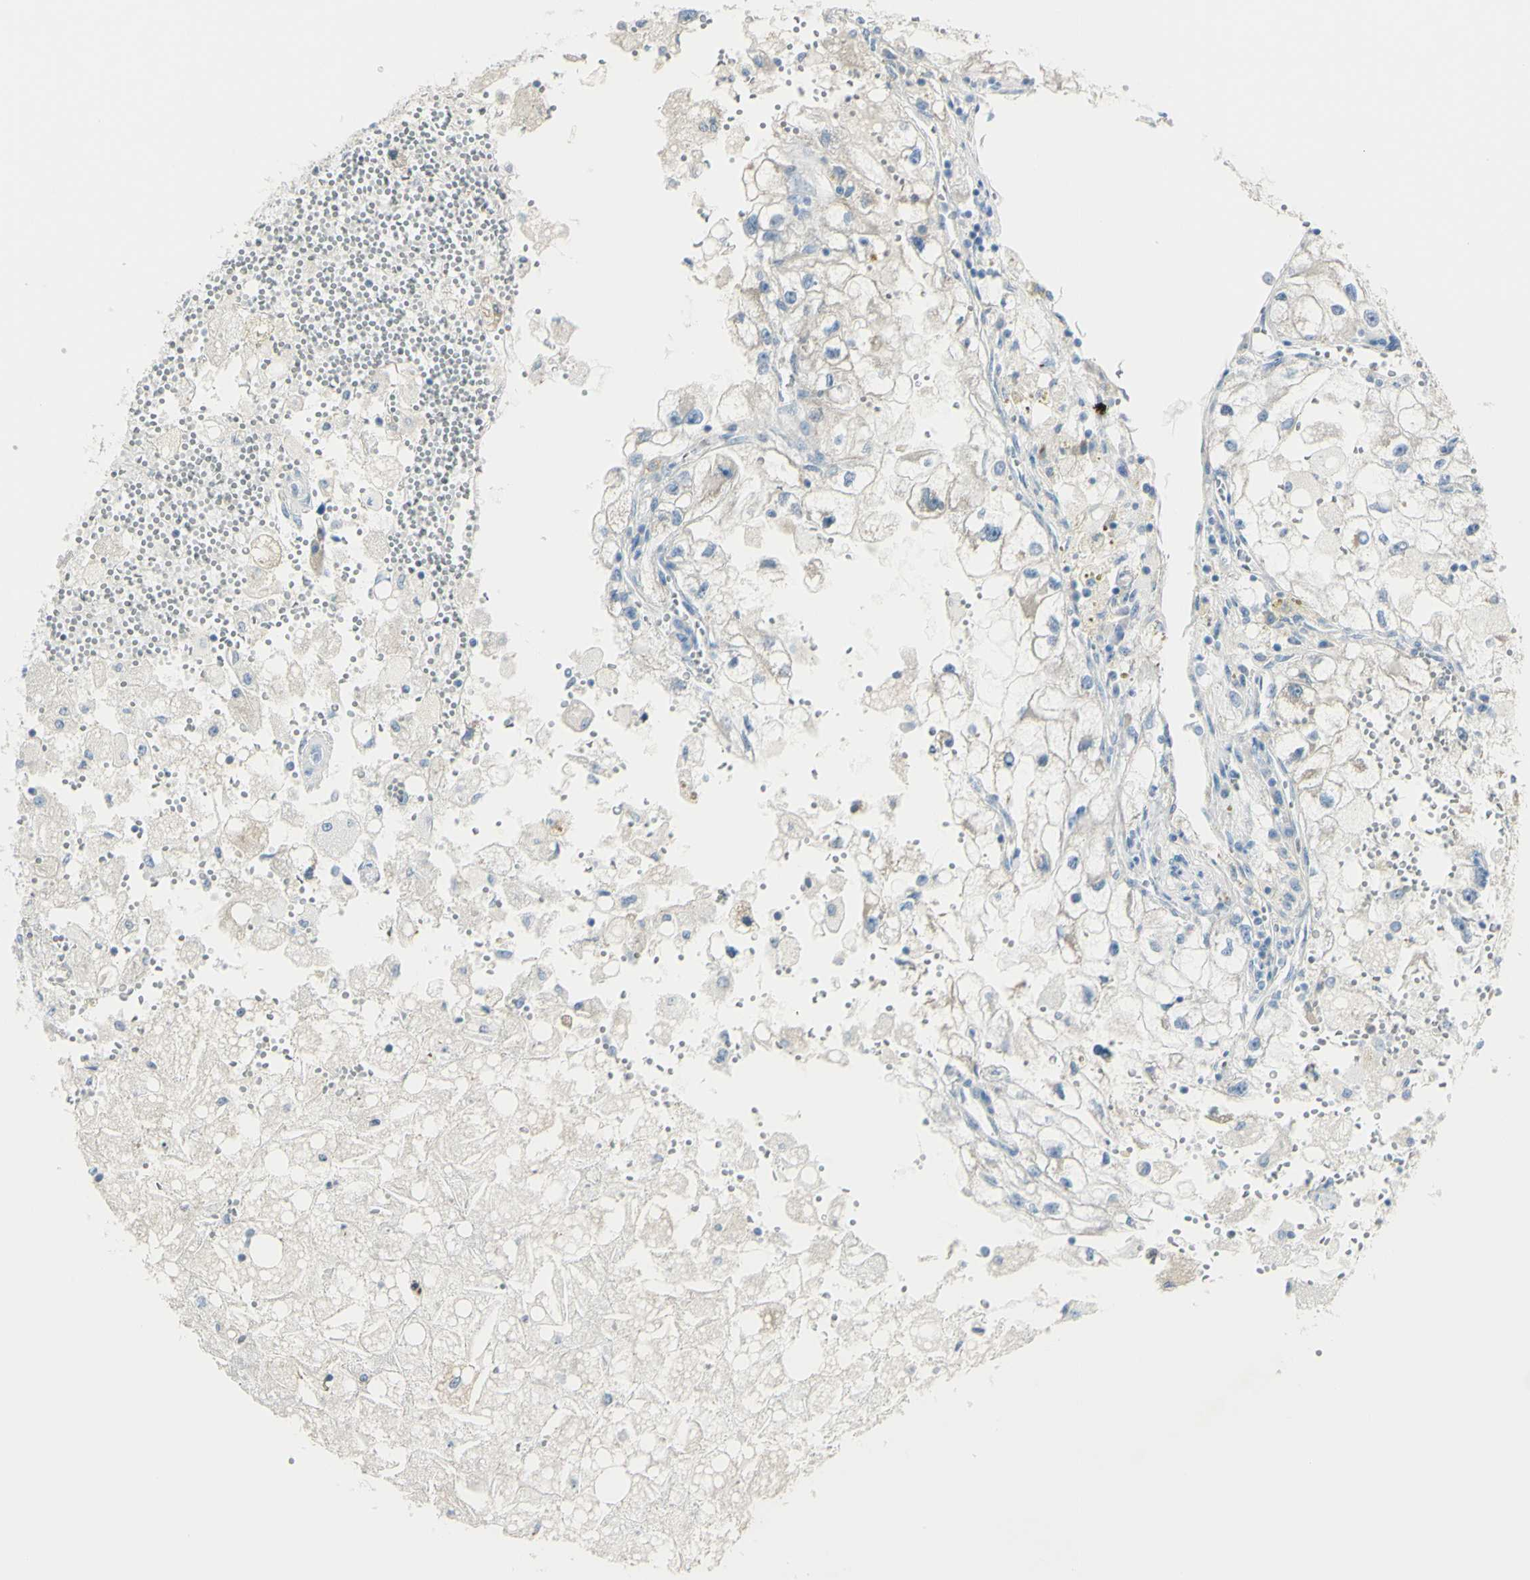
{"staining": {"intensity": "weak", "quantity": "<25%", "location": "cytoplasmic/membranous"}, "tissue": "renal cancer", "cell_type": "Tumor cells", "image_type": "cancer", "snomed": [{"axis": "morphology", "description": "Adenocarcinoma, NOS"}, {"axis": "topography", "description": "Kidney"}], "caption": "Photomicrograph shows no protein staining in tumor cells of renal cancer (adenocarcinoma) tissue.", "gene": "ZNF557", "patient": {"sex": "female", "age": 70}}